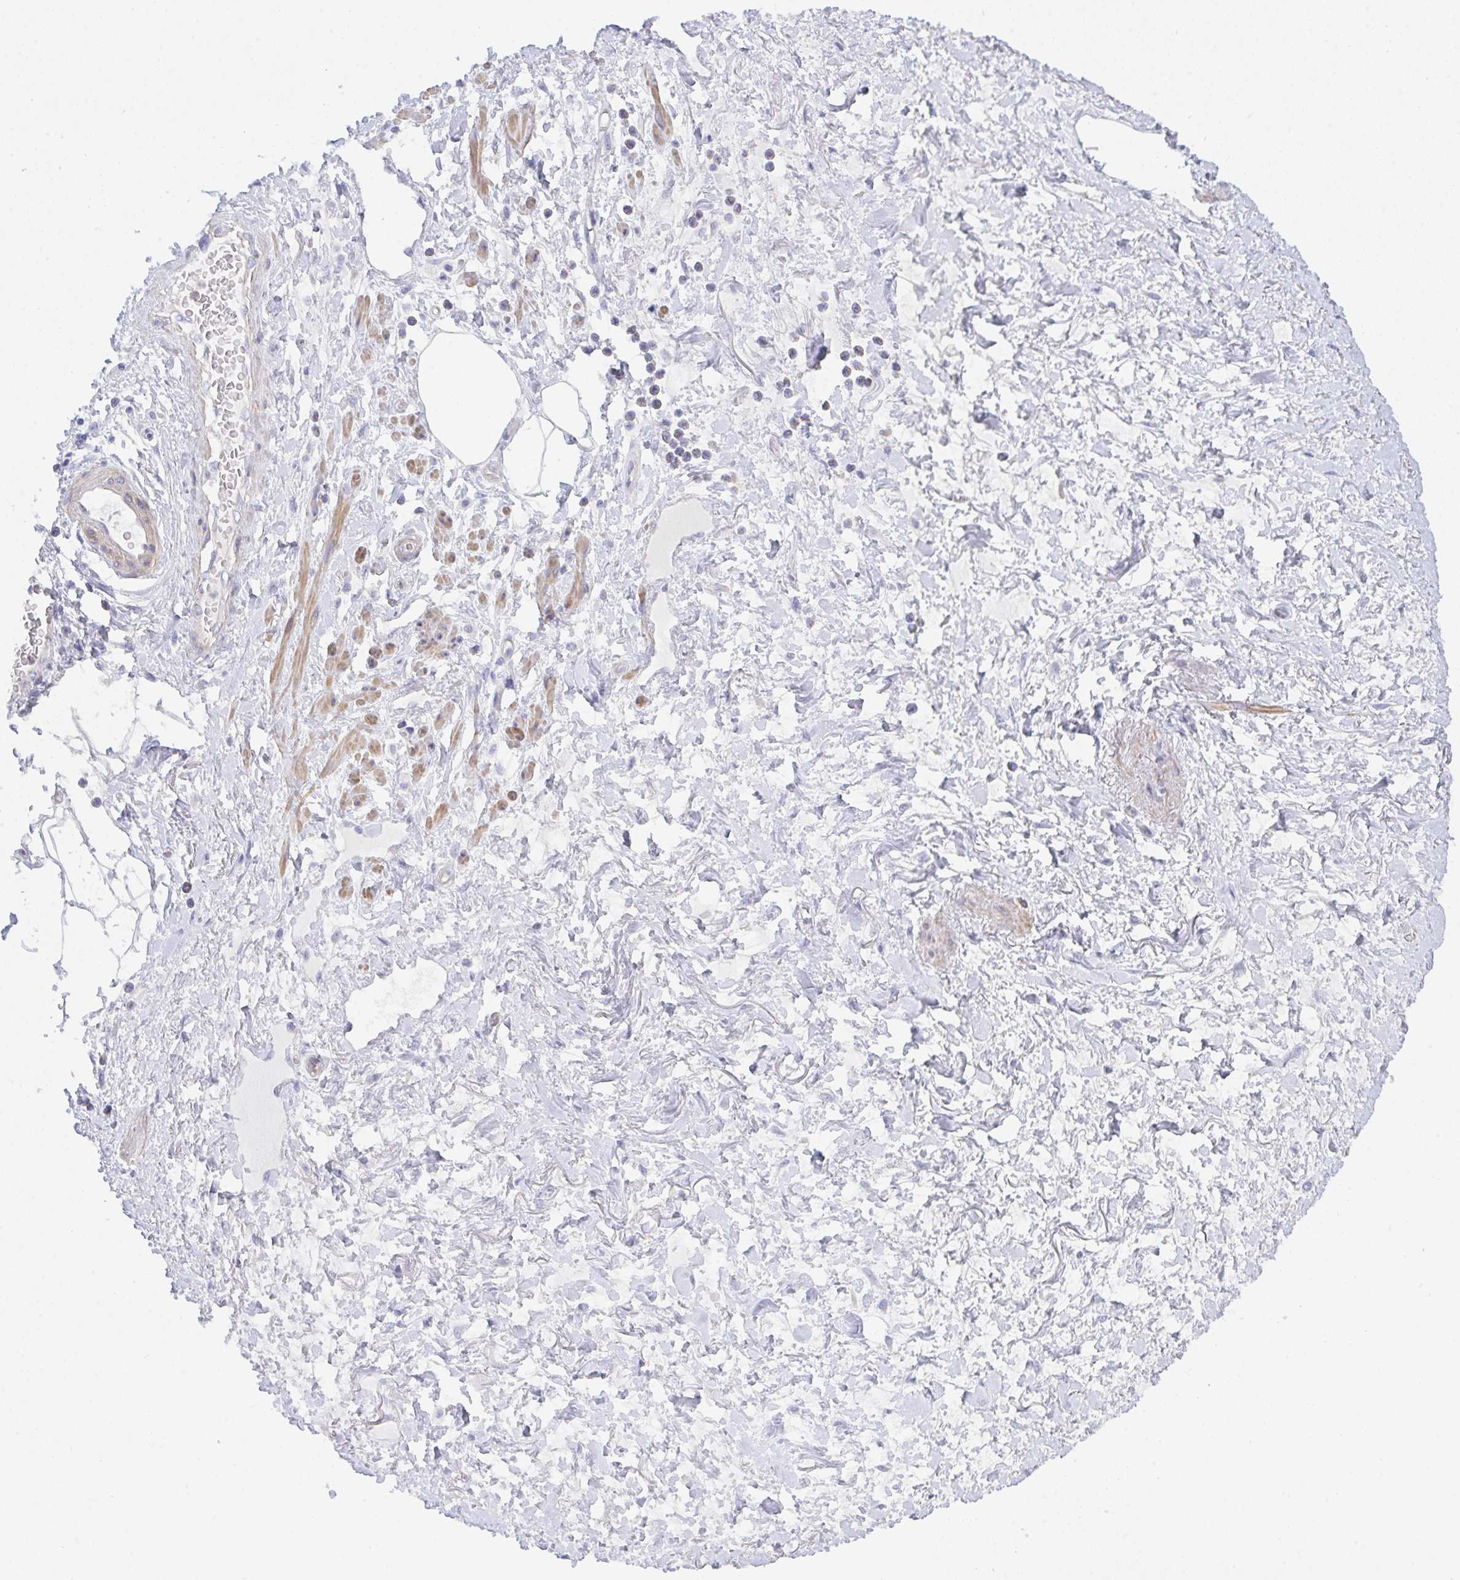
{"staining": {"intensity": "negative", "quantity": "none", "location": "none"}, "tissue": "adipose tissue", "cell_type": "Adipocytes", "image_type": "normal", "snomed": [{"axis": "morphology", "description": "Normal tissue, NOS"}, {"axis": "topography", "description": "Vagina"}, {"axis": "topography", "description": "Peripheral nerve tissue"}], "caption": "This is an immunohistochemistry (IHC) micrograph of normal adipose tissue. There is no staining in adipocytes.", "gene": "CEP170B", "patient": {"sex": "female", "age": 71}}